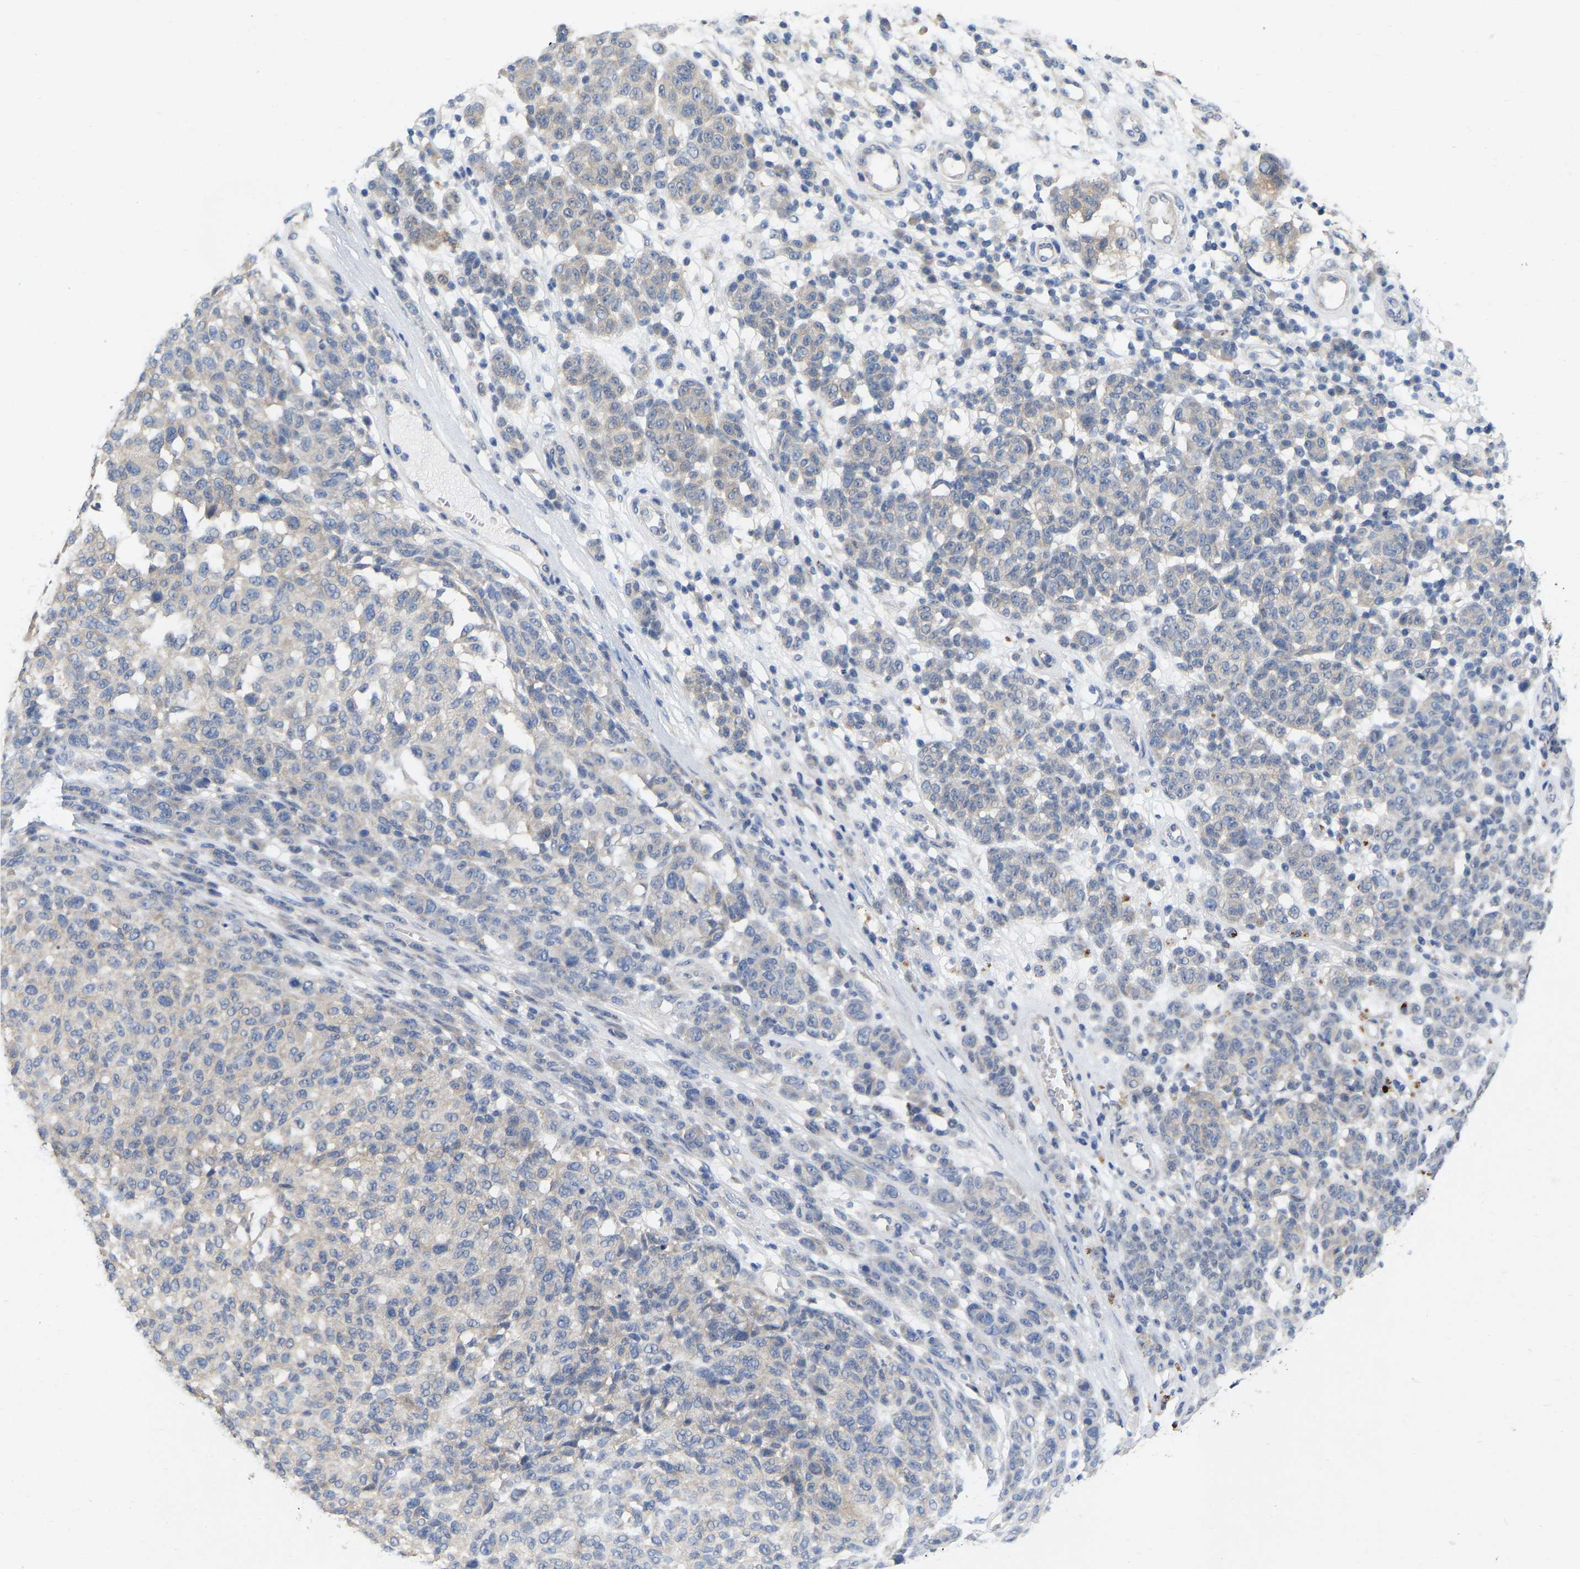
{"staining": {"intensity": "negative", "quantity": "none", "location": "none"}, "tissue": "melanoma", "cell_type": "Tumor cells", "image_type": "cancer", "snomed": [{"axis": "morphology", "description": "Malignant melanoma, NOS"}, {"axis": "topography", "description": "Skin"}], "caption": "Malignant melanoma was stained to show a protein in brown. There is no significant expression in tumor cells. Brightfield microscopy of immunohistochemistry stained with DAB (brown) and hematoxylin (blue), captured at high magnification.", "gene": "WIPI2", "patient": {"sex": "male", "age": 59}}